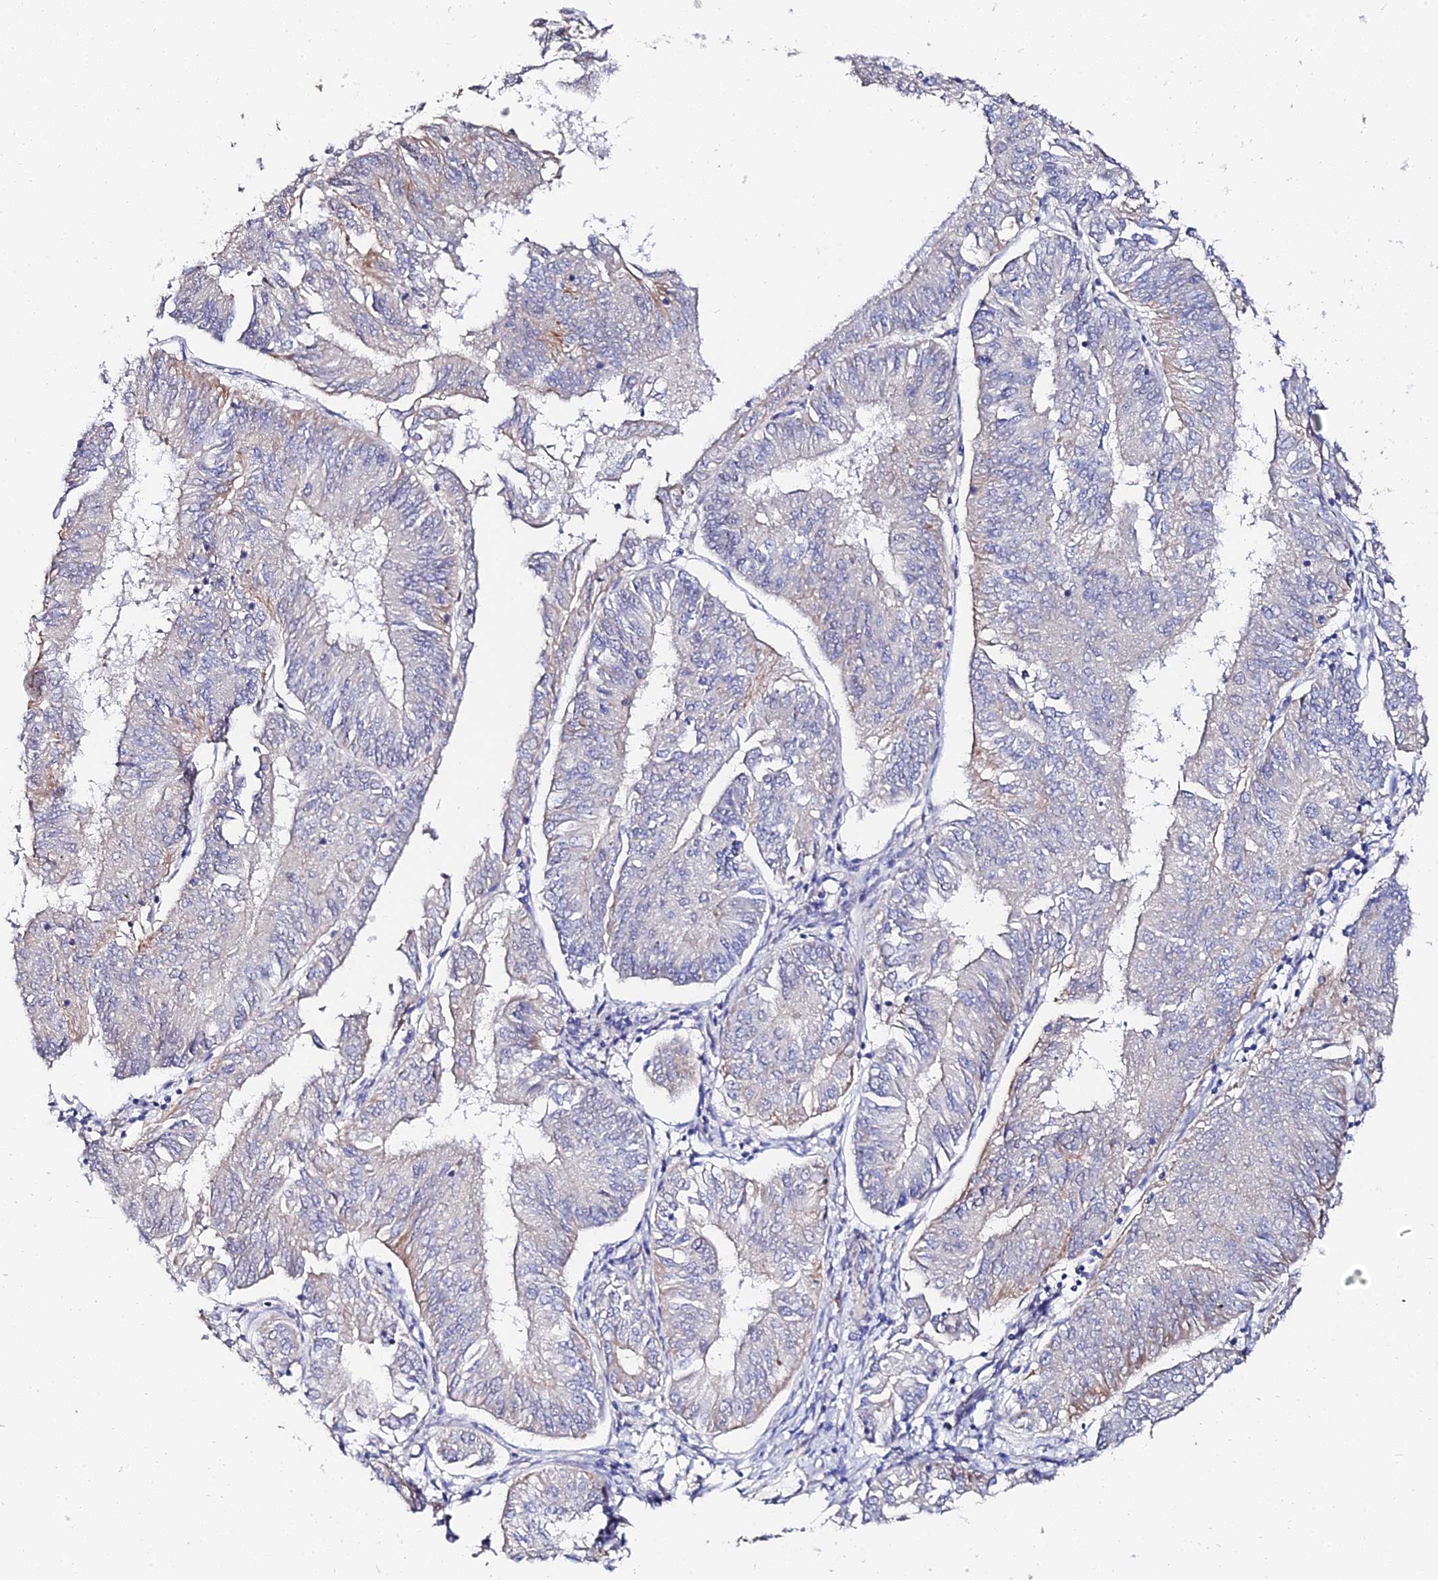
{"staining": {"intensity": "negative", "quantity": "none", "location": "none"}, "tissue": "endometrial cancer", "cell_type": "Tumor cells", "image_type": "cancer", "snomed": [{"axis": "morphology", "description": "Adenocarcinoma, NOS"}, {"axis": "topography", "description": "Endometrium"}], "caption": "Endometrial cancer (adenocarcinoma) was stained to show a protein in brown. There is no significant expression in tumor cells.", "gene": "BORCS8", "patient": {"sex": "female", "age": 58}}